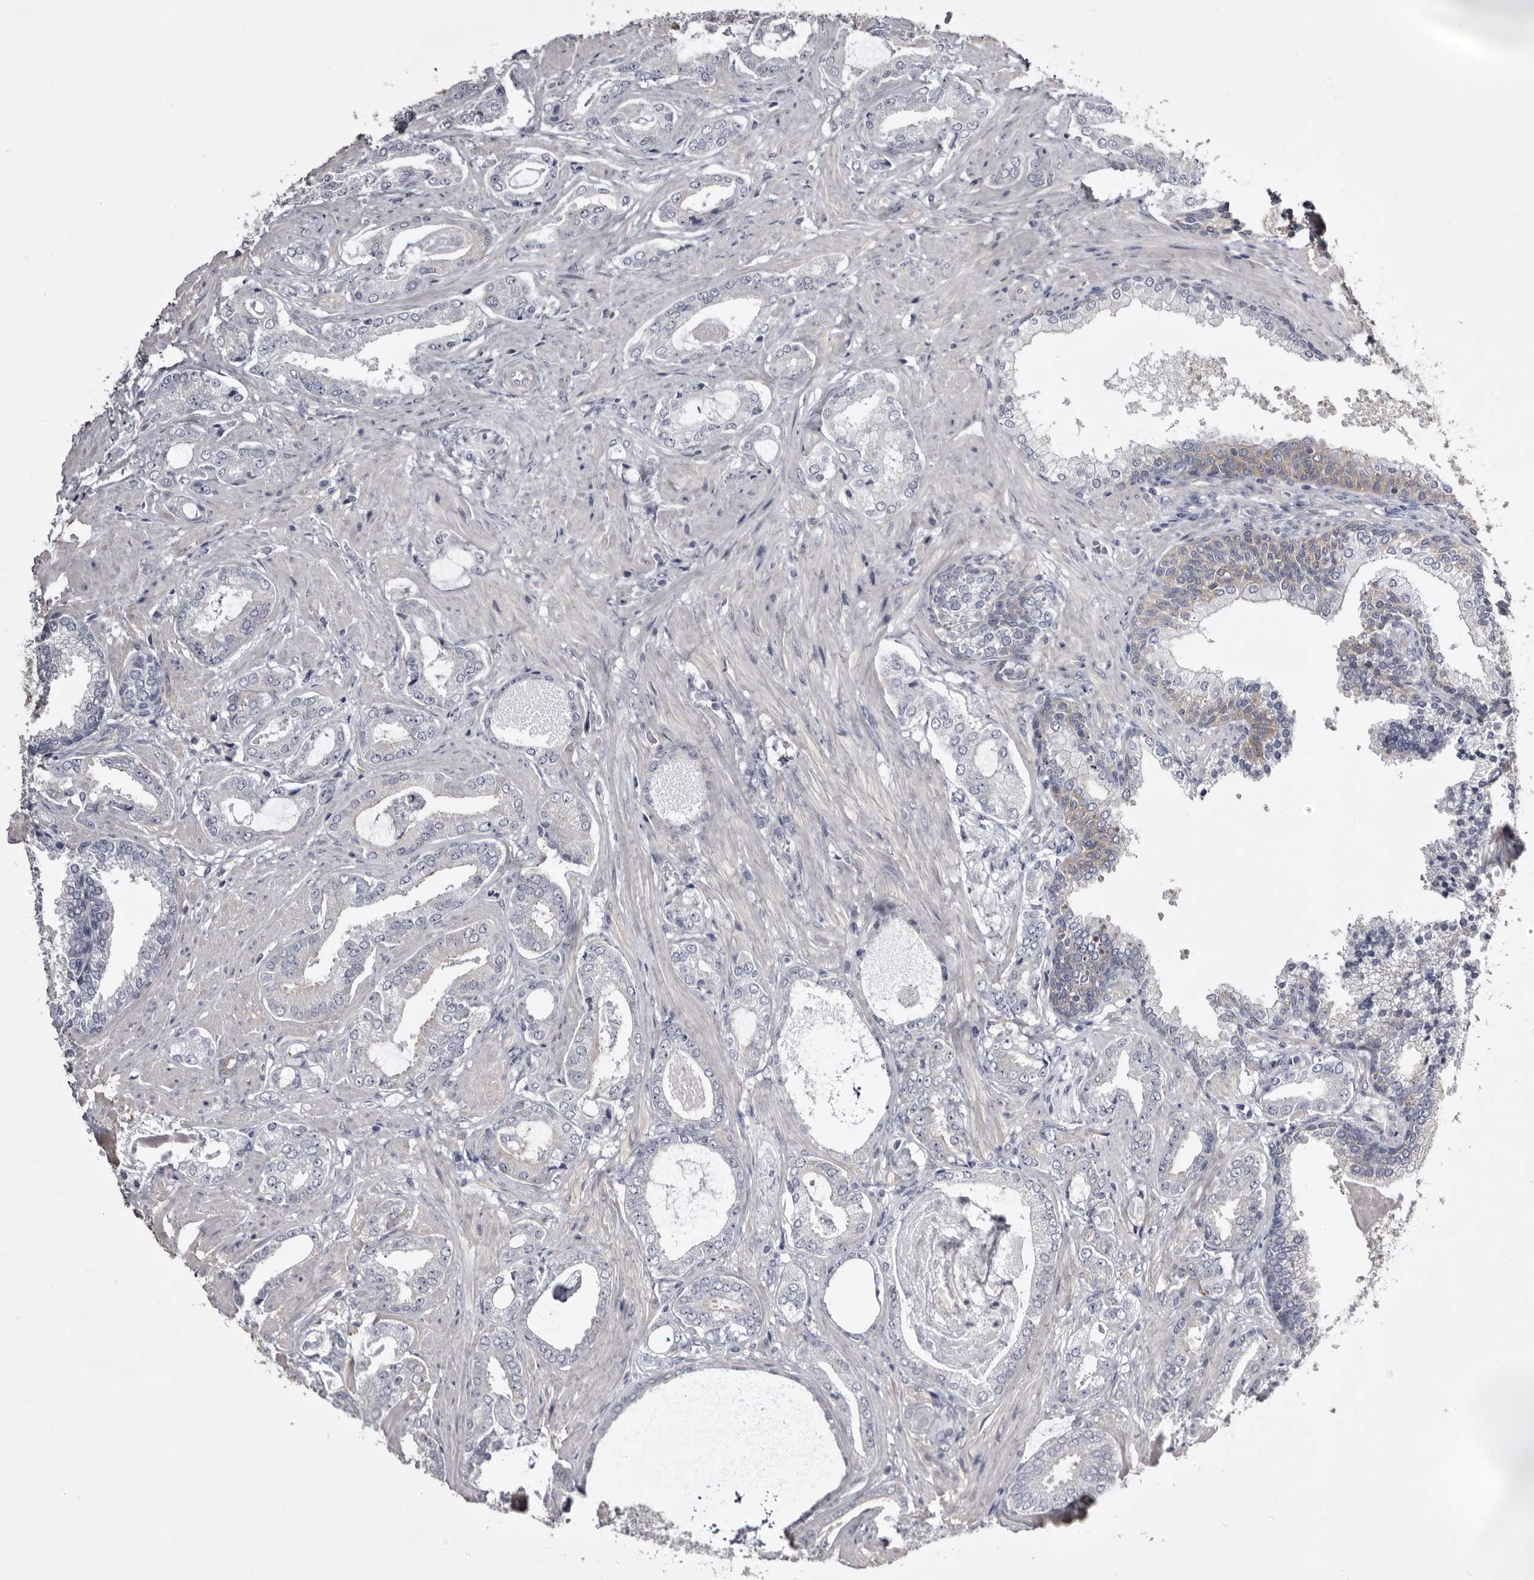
{"staining": {"intensity": "negative", "quantity": "none", "location": "none"}, "tissue": "prostate cancer", "cell_type": "Tumor cells", "image_type": "cancer", "snomed": [{"axis": "morphology", "description": "Adenocarcinoma, Low grade"}, {"axis": "topography", "description": "Prostate"}], "caption": "IHC of human low-grade adenocarcinoma (prostate) reveals no positivity in tumor cells.", "gene": "LAD1", "patient": {"sex": "male", "age": 71}}